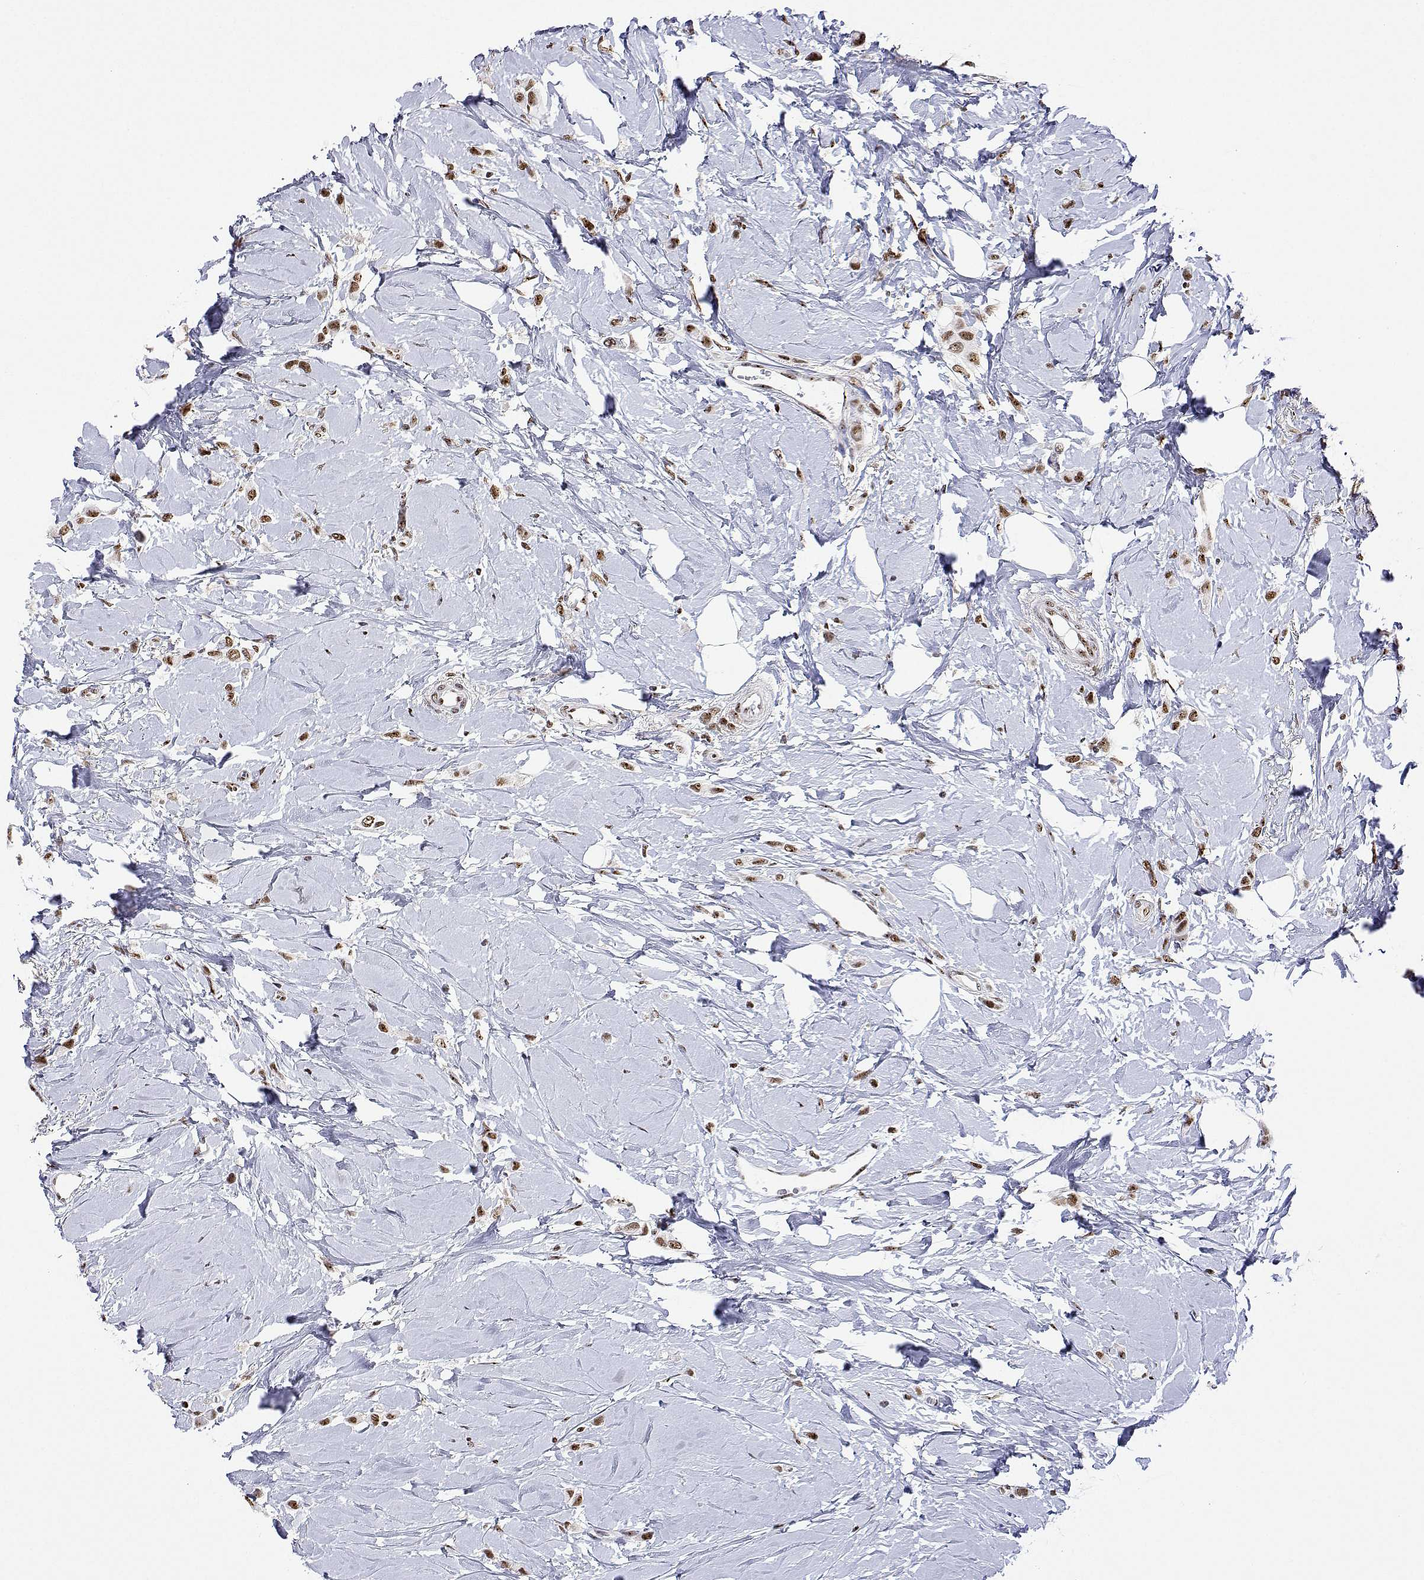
{"staining": {"intensity": "moderate", "quantity": ">75%", "location": "nuclear"}, "tissue": "breast cancer", "cell_type": "Tumor cells", "image_type": "cancer", "snomed": [{"axis": "morphology", "description": "Lobular carcinoma"}, {"axis": "topography", "description": "Breast"}], "caption": "Breast lobular carcinoma stained with a protein marker exhibits moderate staining in tumor cells.", "gene": "ADAR", "patient": {"sex": "female", "age": 59}}